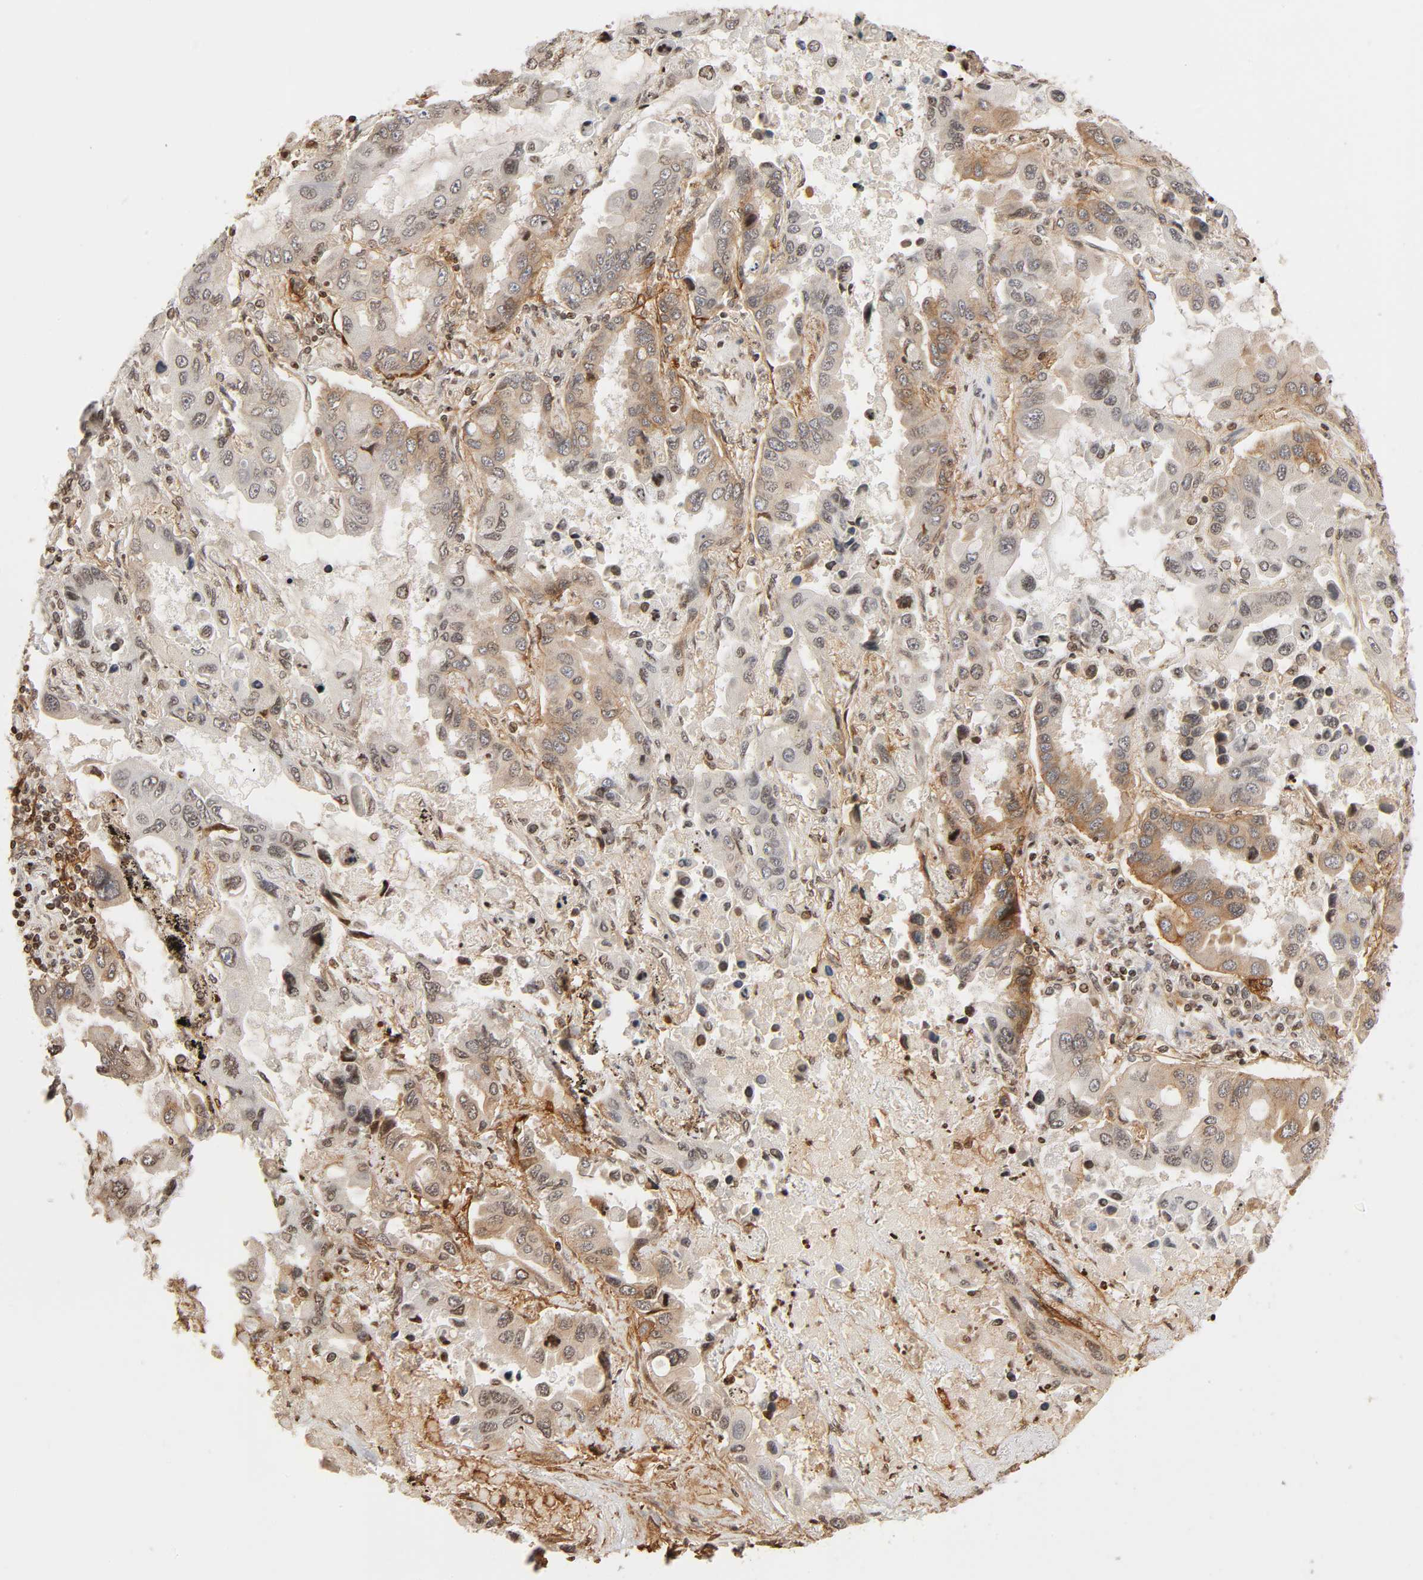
{"staining": {"intensity": "moderate", "quantity": "25%-75%", "location": "cytoplasmic/membranous"}, "tissue": "lung cancer", "cell_type": "Tumor cells", "image_type": "cancer", "snomed": [{"axis": "morphology", "description": "Adenocarcinoma, NOS"}, {"axis": "topography", "description": "Lung"}], "caption": "High-power microscopy captured an immunohistochemistry (IHC) histopathology image of adenocarcinoma (lung), revealing moderate cytoplasmic/membranous expression in about 25%-75% of tumor cells. (Brightfield microscopy of DAB IHC at high magnification).", "gene": "ITGAV", "patient": {"sex": "male", "age": 64}}